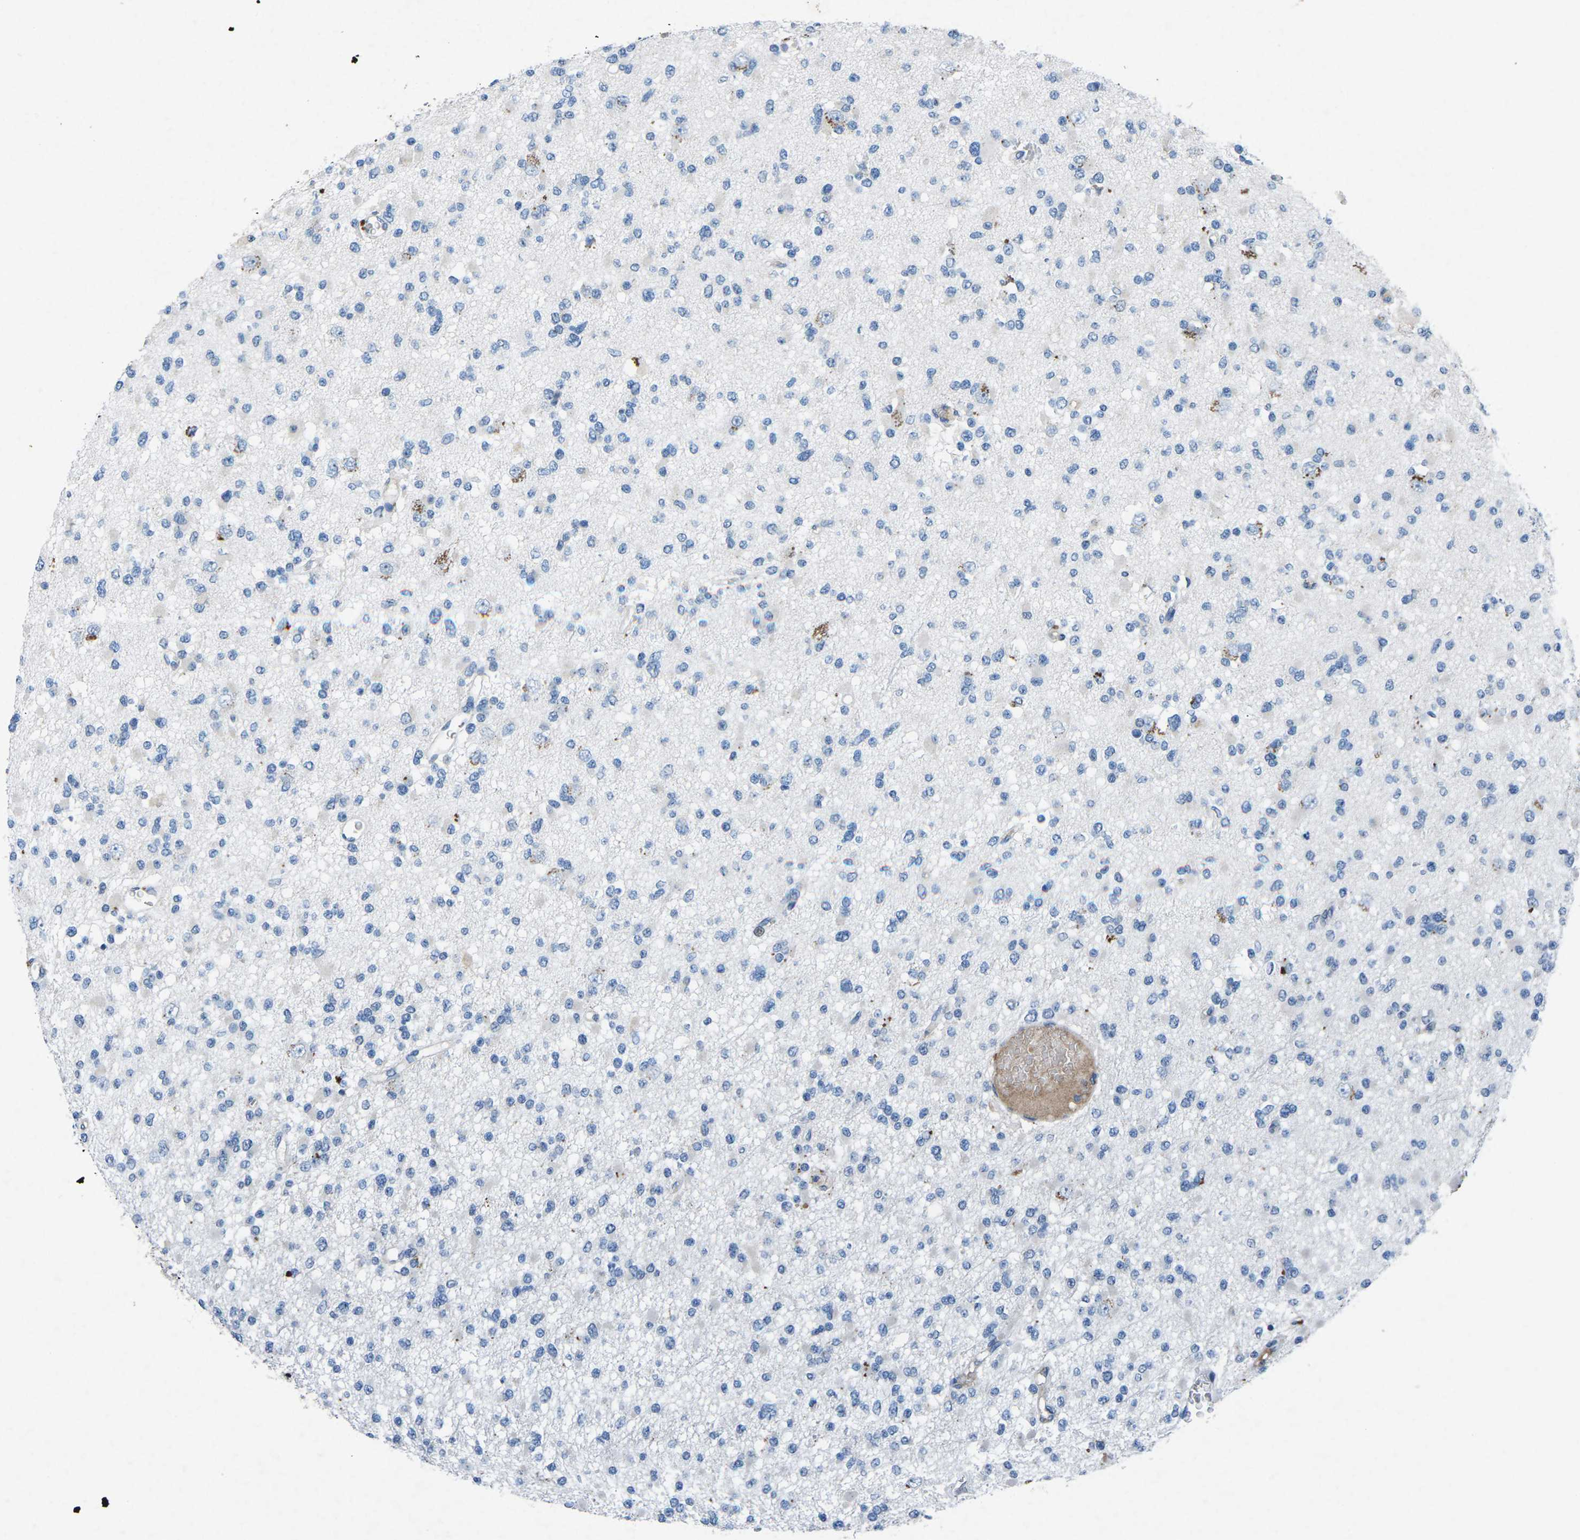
{"staining": {"intensity": "negative", "quantity": "none", "location": "none"}, "tissue": "glioma", "cell_type": "Tumor cells", "image_type": "cancer", "snomed": [{"axis": "morphology", "description": "Glioma, malignant, Low grade"}, {"axis": "topography", "description": "Brain"}], "caption": "High magnification brightfield microscopy of glioma stained with DAB (3,3'-diaminobenzidine) (brown) and counterstained with hematoxylin (blue): tumor cells show no significant staining.", "gene": "PLG", "patient": {"sex": "female", "age": 22}}